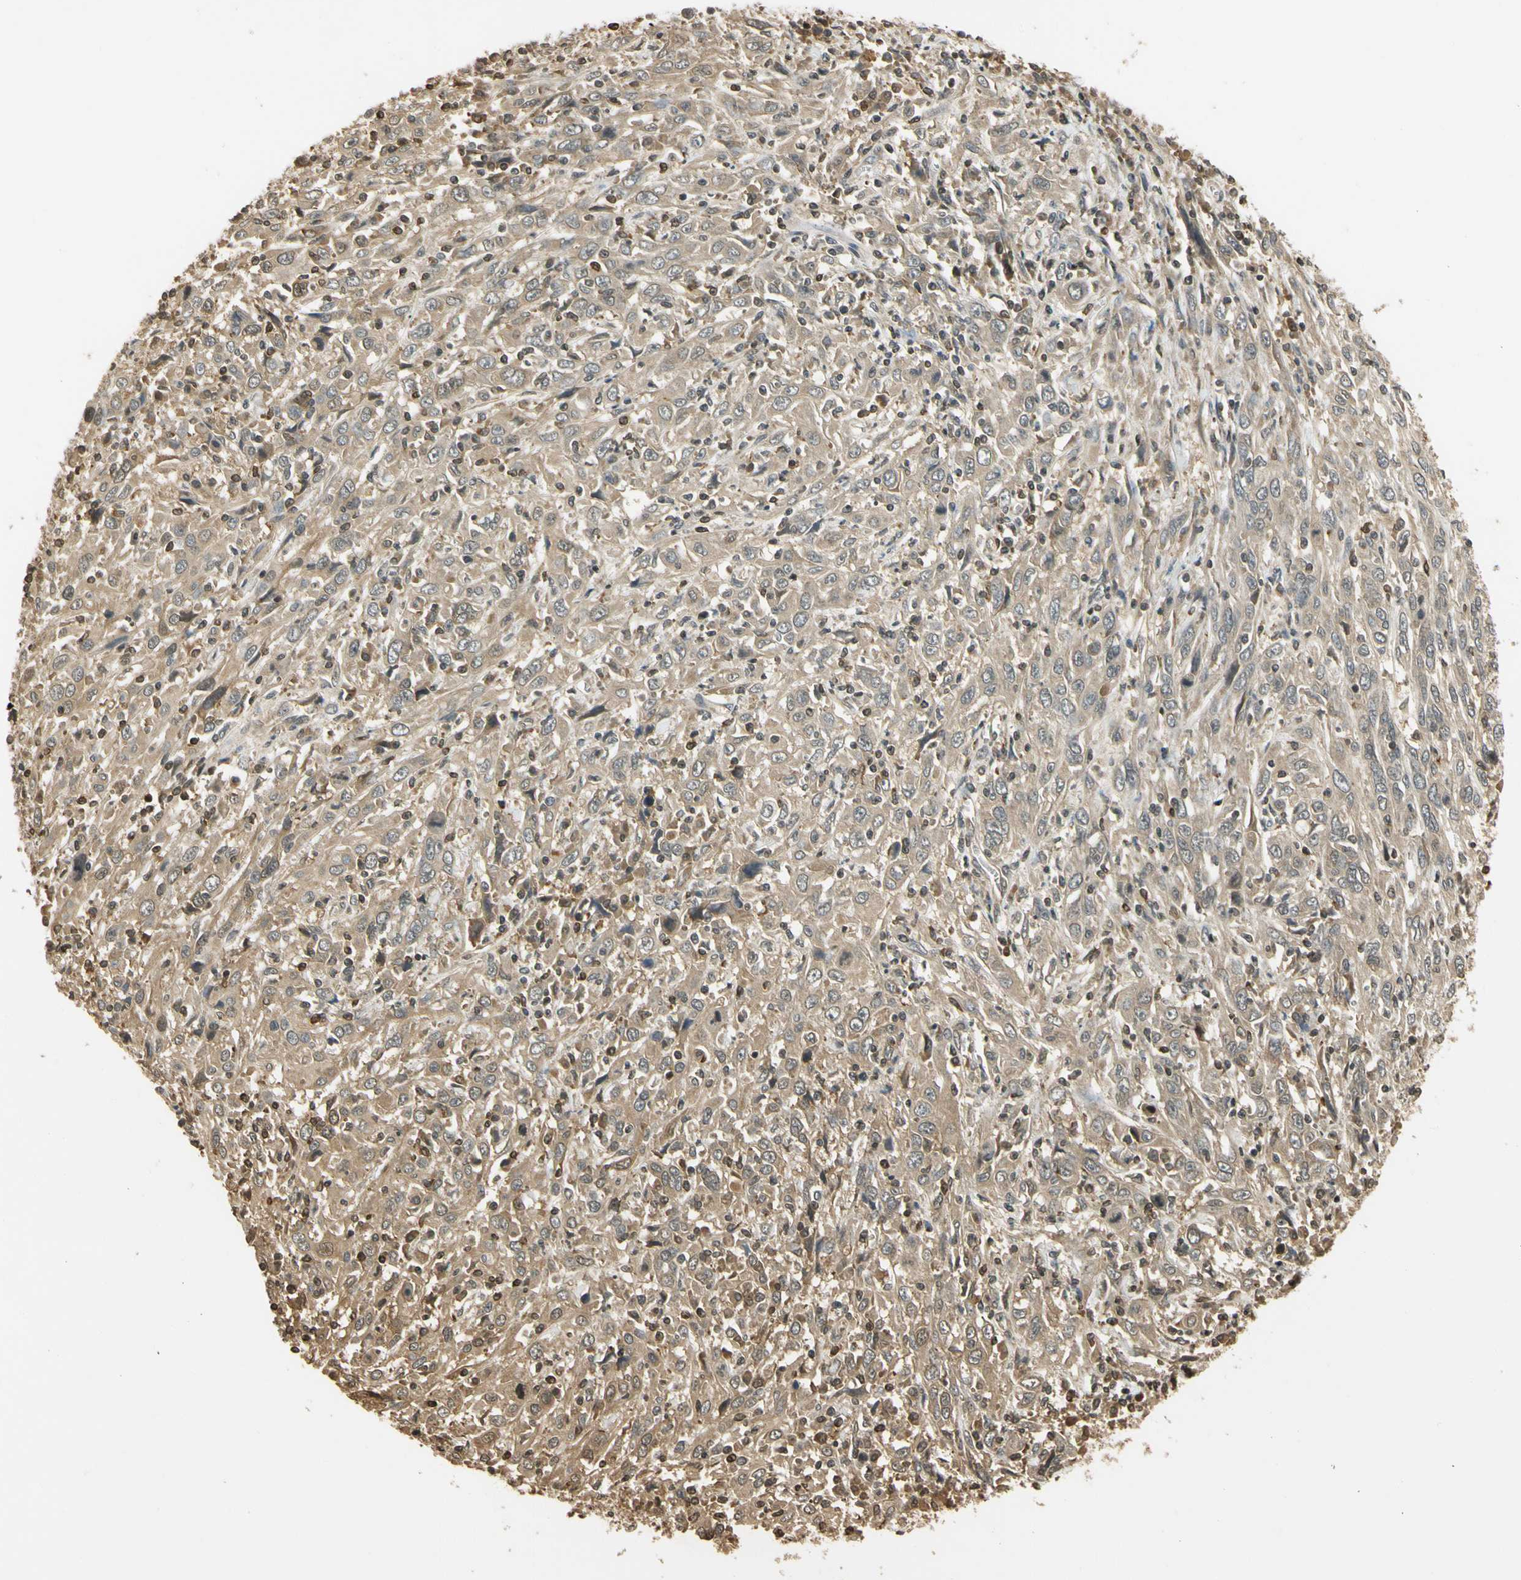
{"staining": {"intensity": "weak", "quantity": ">75%", "location": "cytoplasmic/membranous"}, "tissue": "cervical cancer", "cell_type": "Tumor cells", "image_type": "cancer", "snomed": [{"axis": "morphology", "description": "Squamous cell carcinoma, NOS"}, {"axis": "topography", "description": "Cervix"}], "caption": "A brown stain highlights weak cytoplasmic/membranous expression of a protein in human cervical squamous cell carcinoma tumor cells. The staining is performed using DAB brown chromogen to label protein expression. The nuclei are counter-stained blue using hematoxylin.", "gene": "SOD1", "patient": {"sex": "female", "age": 46}}